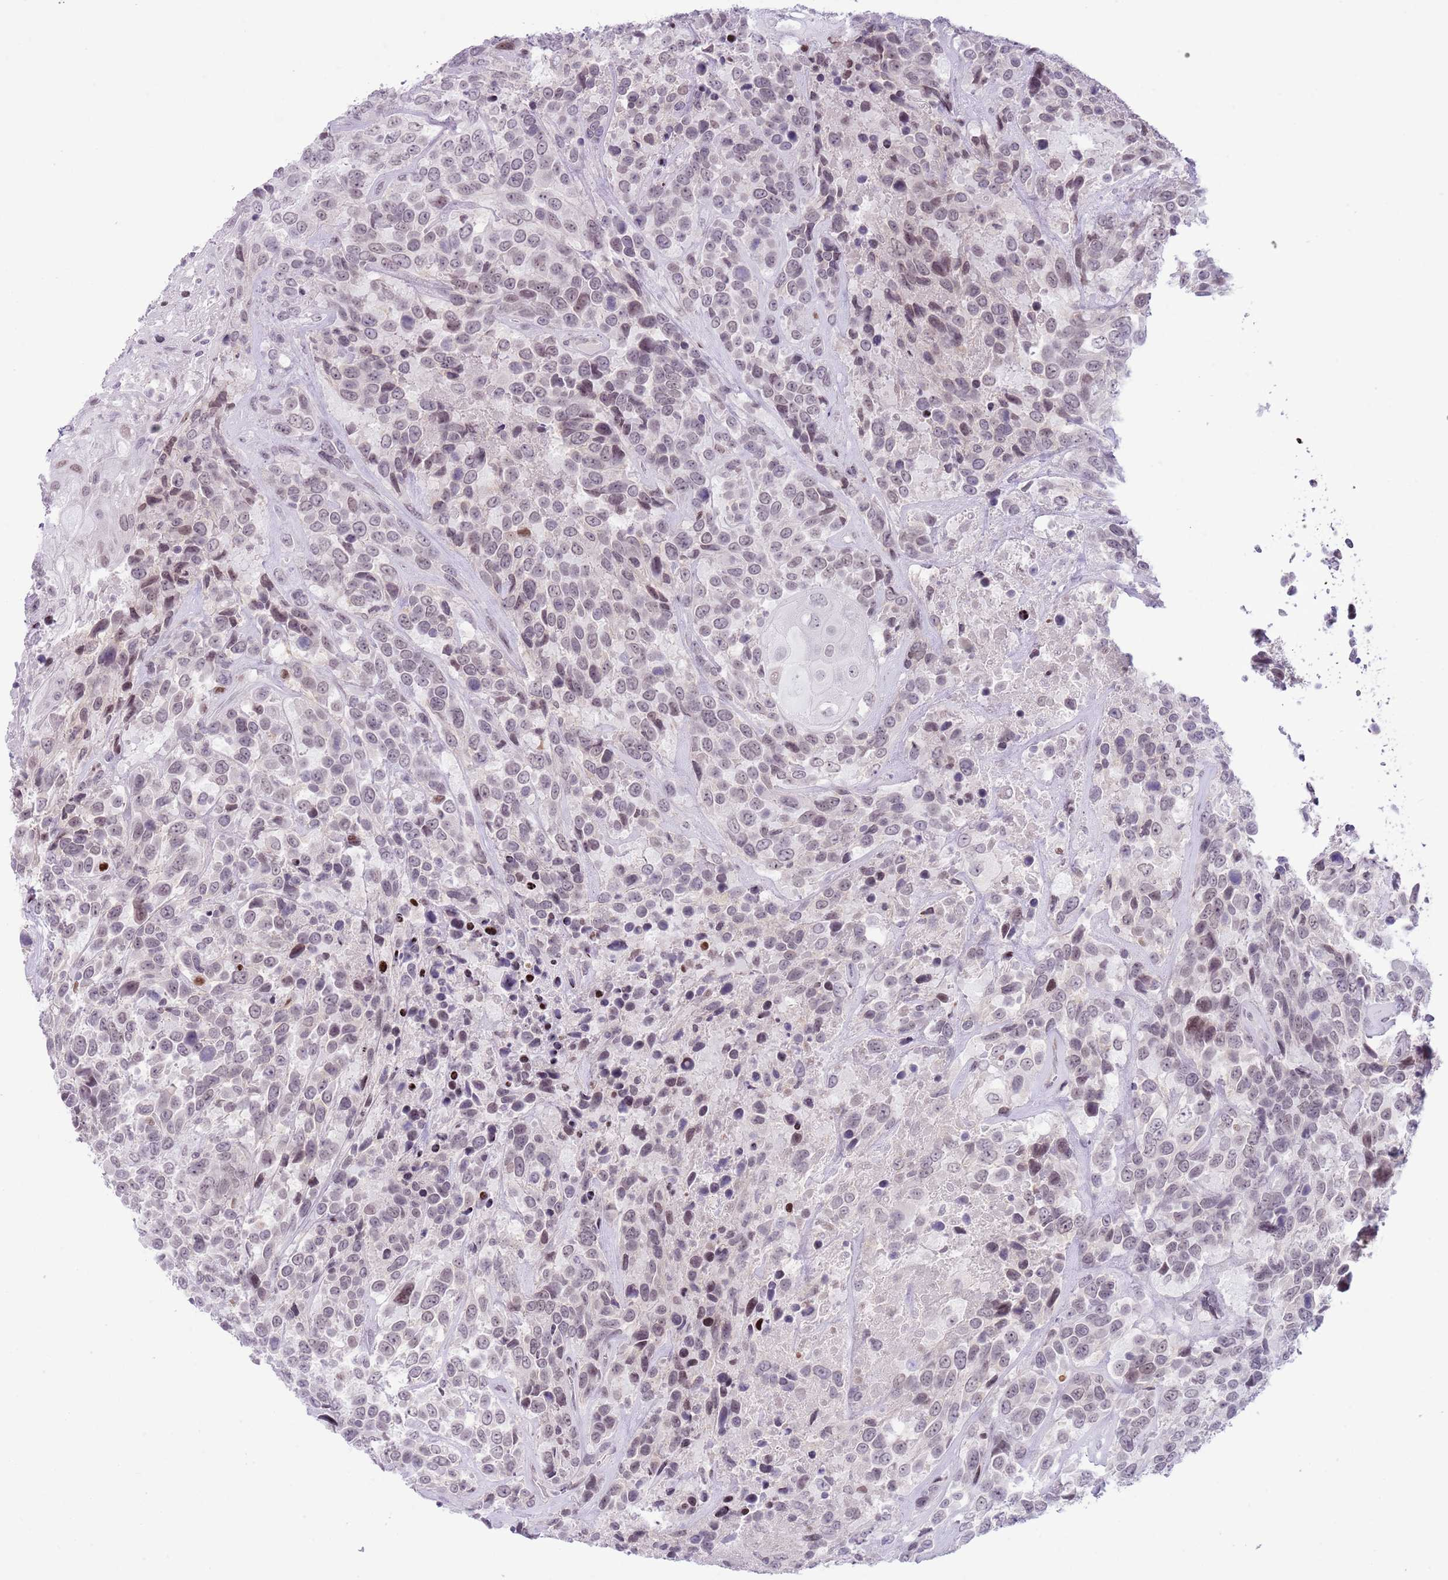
{"staining": {"intensity": "moderate", "quantity": "<25%", "location": "nuclear"}, "tissue": "urothelial cancer", "cell_type": "Tumor cells", "image_type": "cancer", "snomed": [{"axis": "morphology", "description": "Urothelial carcinoma, High grade"}, {"axis": "topography", "description": "Urinary bladder"}], "caption": "This is an image of immunohistochemistry staining of urothelial cancer, which shows moderate expression in the nuclear of tumor cells.", "gene": "MFSD10", "patient": {"sex": "female", "age": 70}}